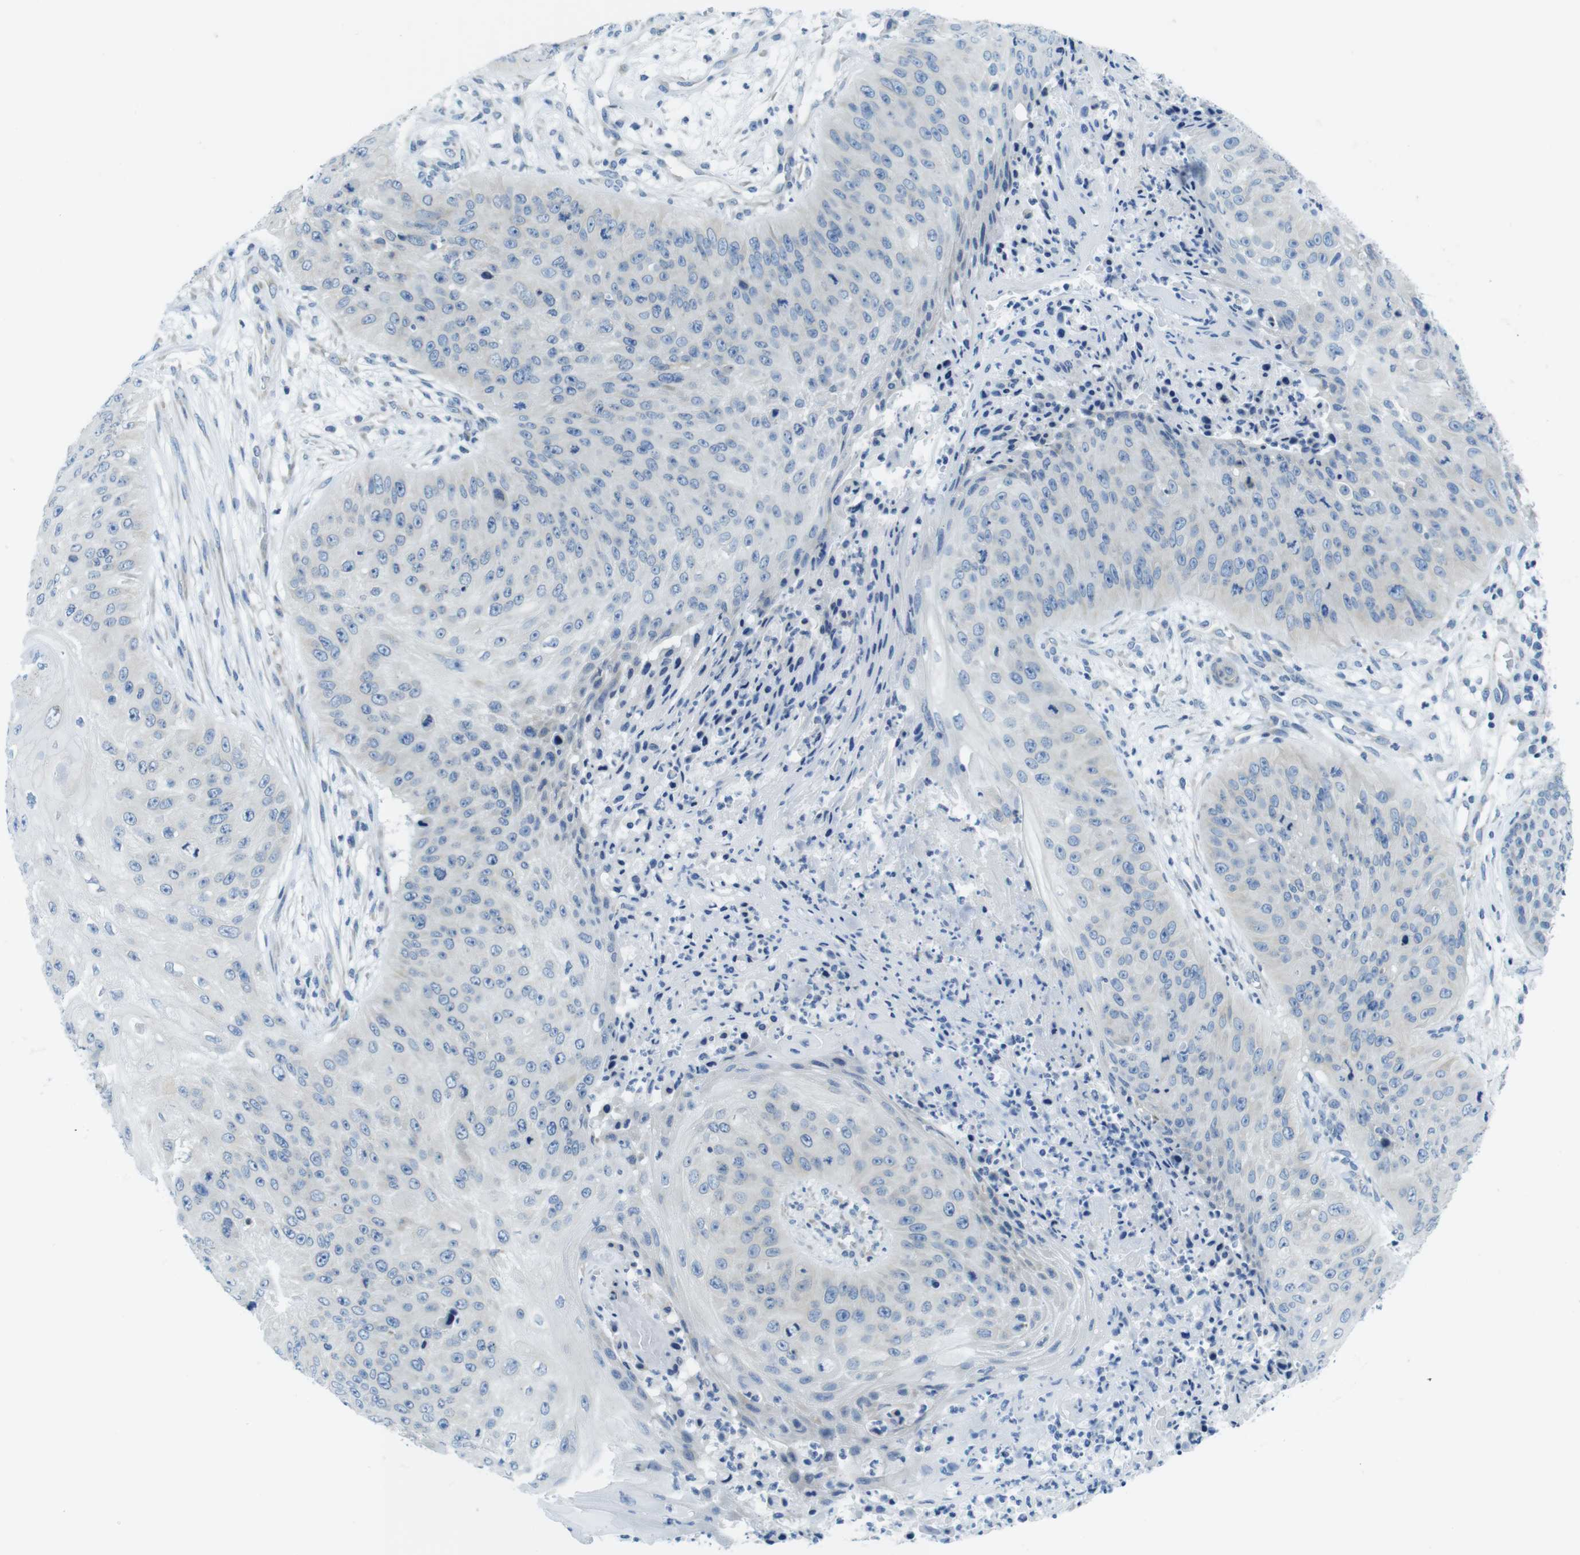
{"staining": {"intensity": "negative", "quantity": "none", "location": "none"}, "tissue": "skin cancer", "cell_type": "Tumor cells", "image_type": "cancer", "snomed": [{"axis": "morphology", "description": "Squamous cell carcinoma, NOS"}, {"axis": "topography", "description": "Skin"}], "caption": "A micrograph of human skin cancer (squamous cell carcinoma) is negative for staining in tumor cells. The staining was performed using DAB to visualize the protein expression in brown, while the nuclei were stained in blue with hematoxylin (Magnification: 20x).", "gene": "CLPTM1L", "patient": {"sex": "female", "age": 80}}